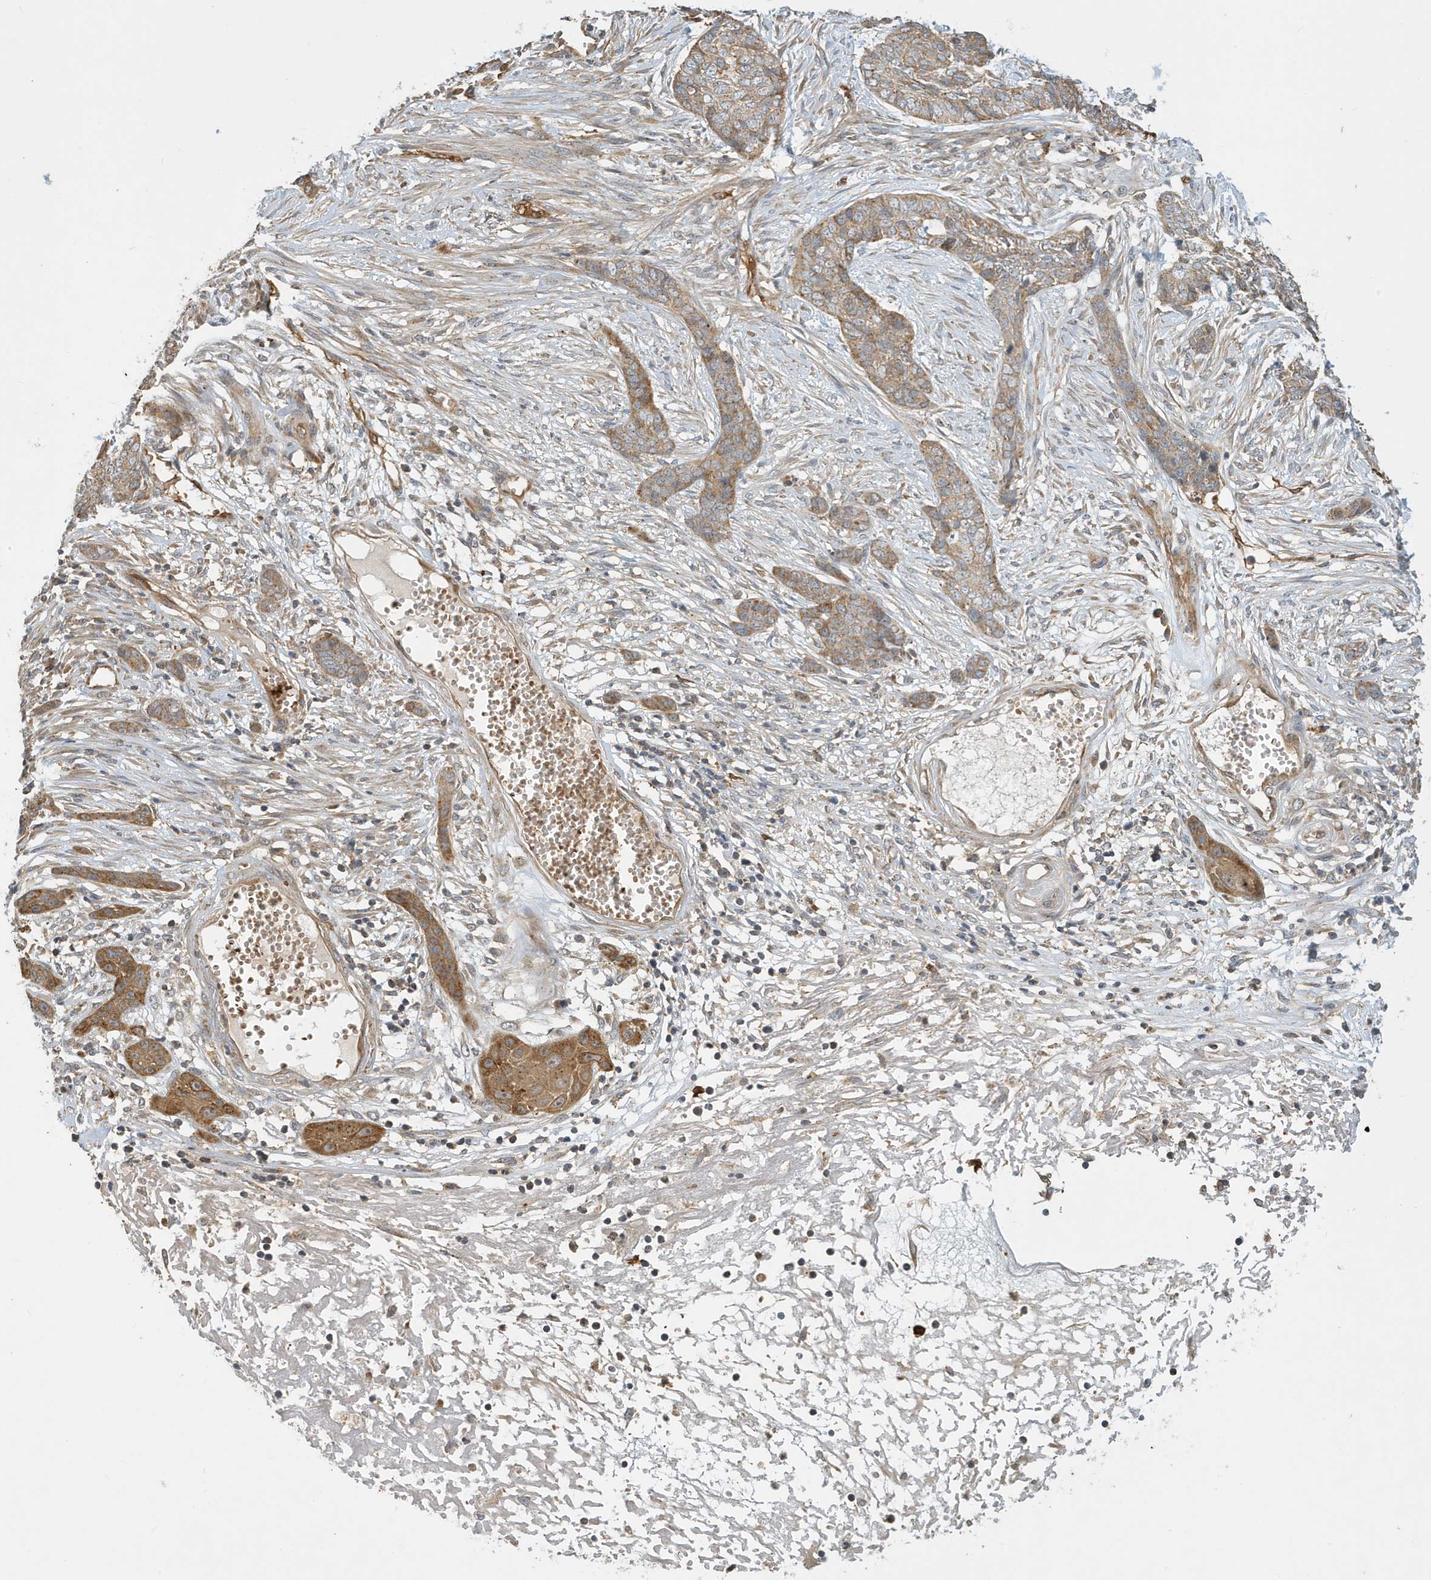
{"staining": {"intensity": "moderate", "quantity": "25%-75%", "location": "cytoplasmic/membranous"}, "tissue": "skin cancer", "cell_type": "Tumor cells", "image_type": "cancer", "snomed": [{"axis": "morphology", "description": "Basal cell carcinoma"}, {"axis": "topography", "description": "Skin"}], "caption": "Protein analysis of skin cancer (basal cell carcinoma) tissue reveals moderate cytoplasmic/membranous expression in approximately 25%-75% of tumor cells.", "gene": "FYCO1", "patient": {"sex": "female", "age": 64}}